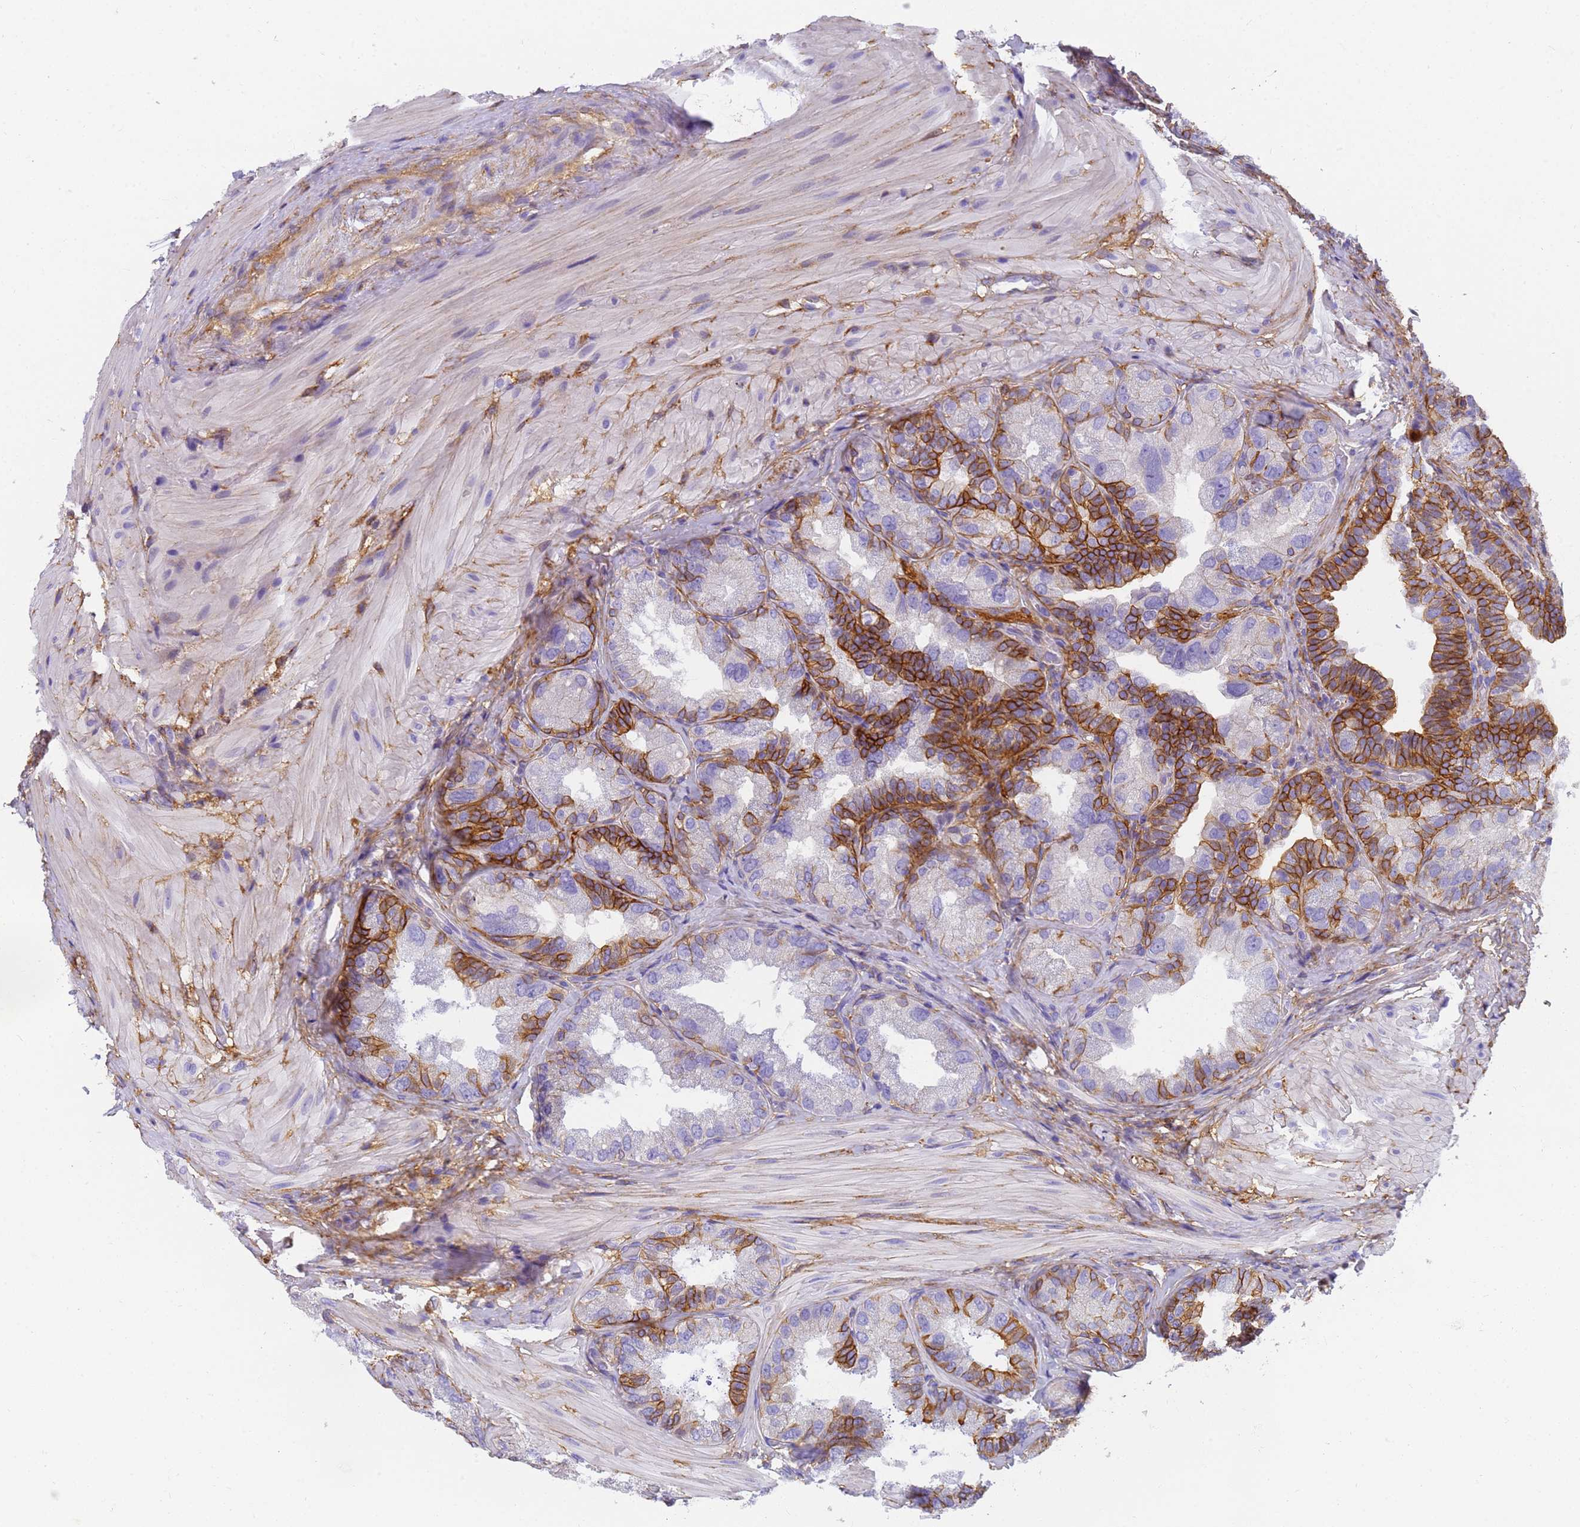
{"staining": {"intensity": "strong", "quantity": "25%-75%", "location": "cytoplasmic/membranous"}, "tissue": "seminal vesicle", "cell_type": "Glandular cells", "image_type": "normal", "snomed": [{"axis": "morphology", "description": "Normal tissue, NOS"}, {"axis": "topography", "description": "Seminal veicle"}, {"axis": "topography", "description": "Peripheral nerve tissue"}], "caption": "This histopathology image reveals immunohistochemistry (IHC) staining of benign seminal vesicle, with high strong cytoplasmic/membranous staining in about 25%-75% of glandular cells.", "gene": "MVB12A", "patient": {"sex": "male", "age": 63}}